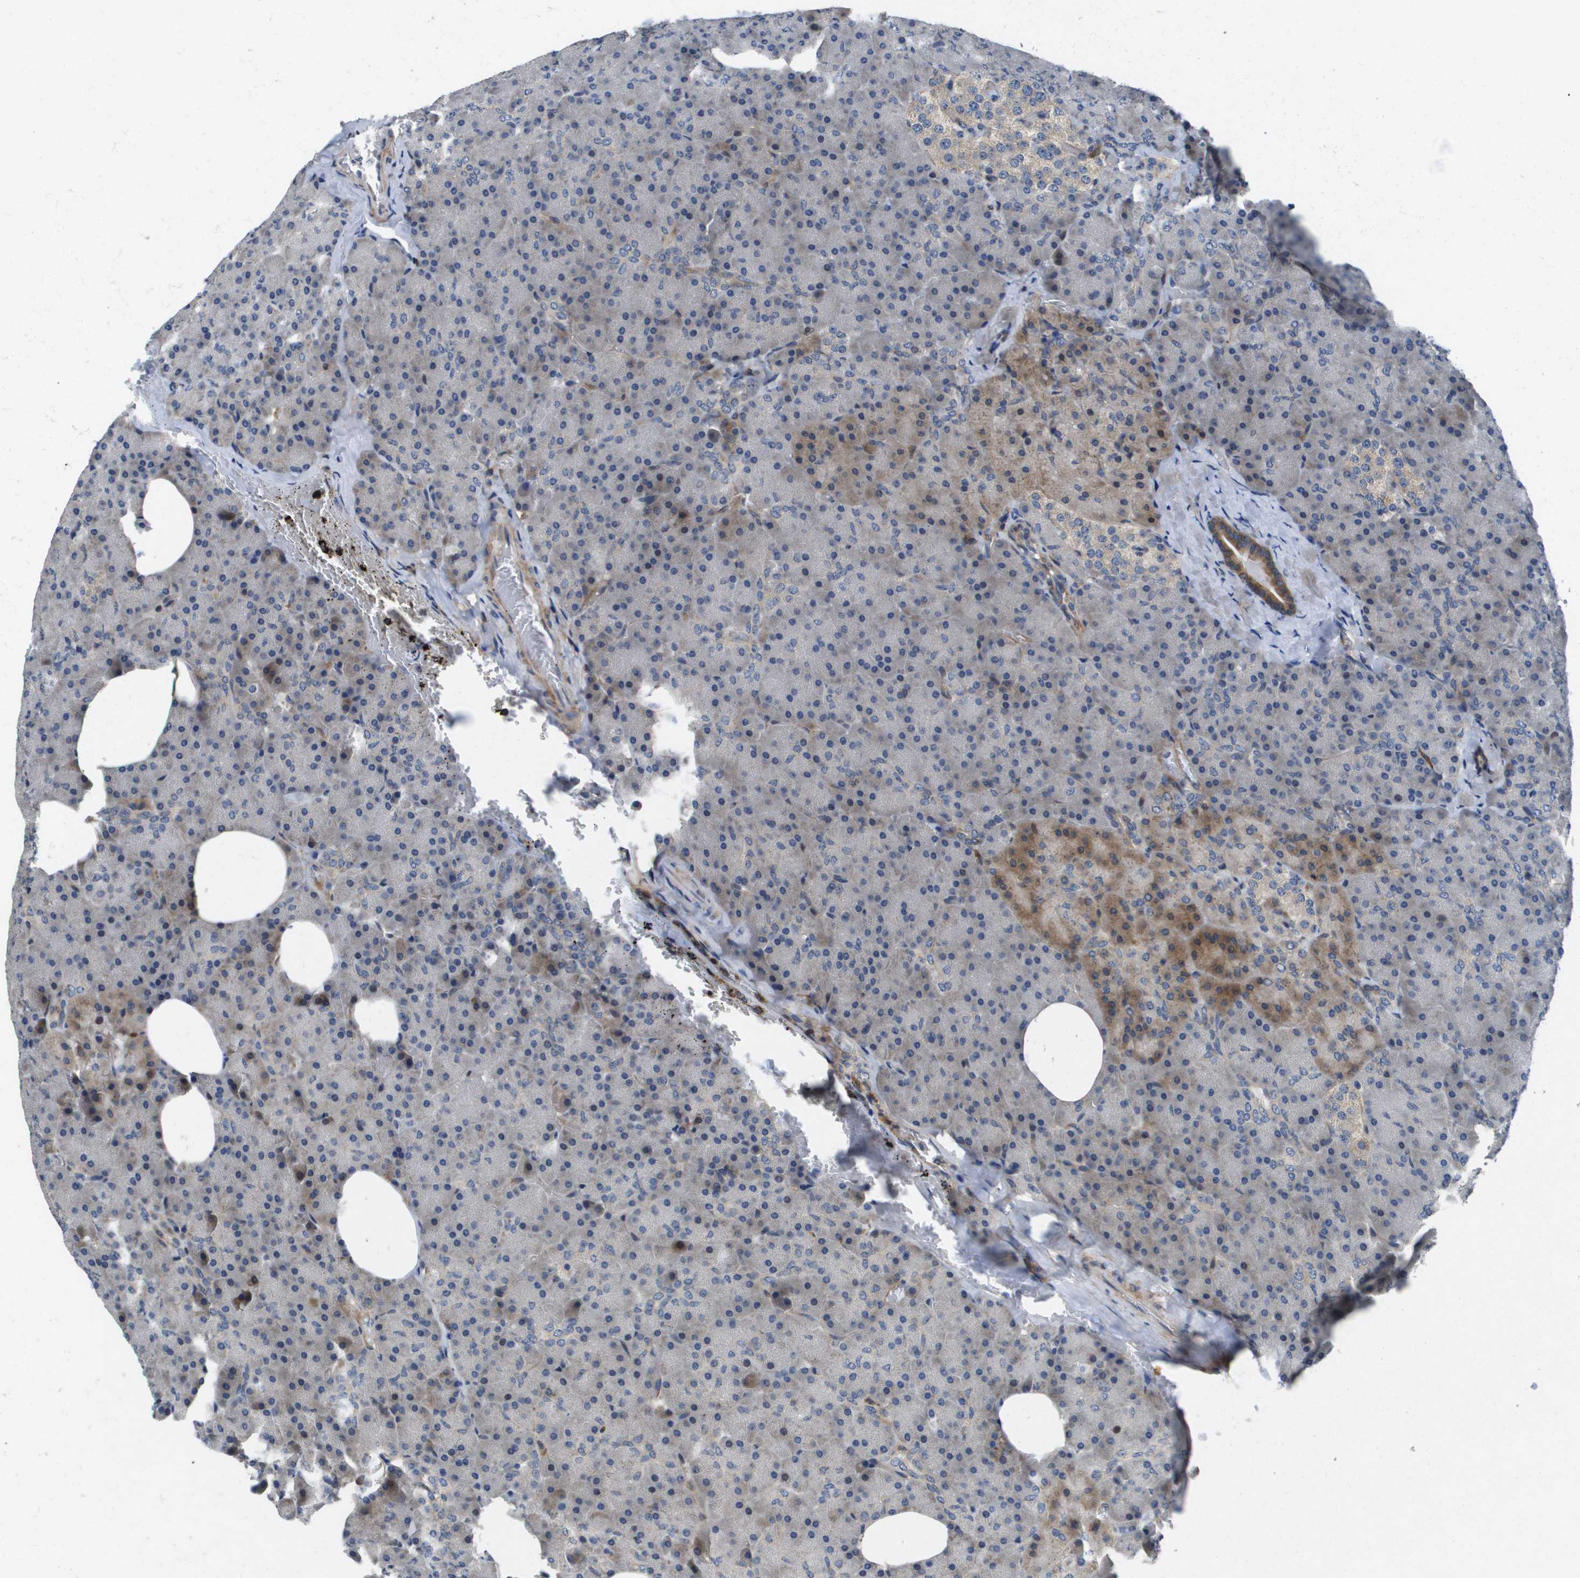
{"staining": {"intensity": "moderate", "quantity": "<25%", "location": "cytoplasmic/membranous"}, "tissue": "pancreas", "cell_type": "Exocrine glandular cells", "image_type": "normal", "snomed": [{"axis": "morphology", "description": "Normal tissue, NOS"}, {"axis": "topography", "description": "Pancreas"}], "caption": "Pancreas stained with a protein marker shows moderate staining in exocrine glandular cells.", "gene": "SCN4B", "patient": {"sex": "female", "age": 35}}